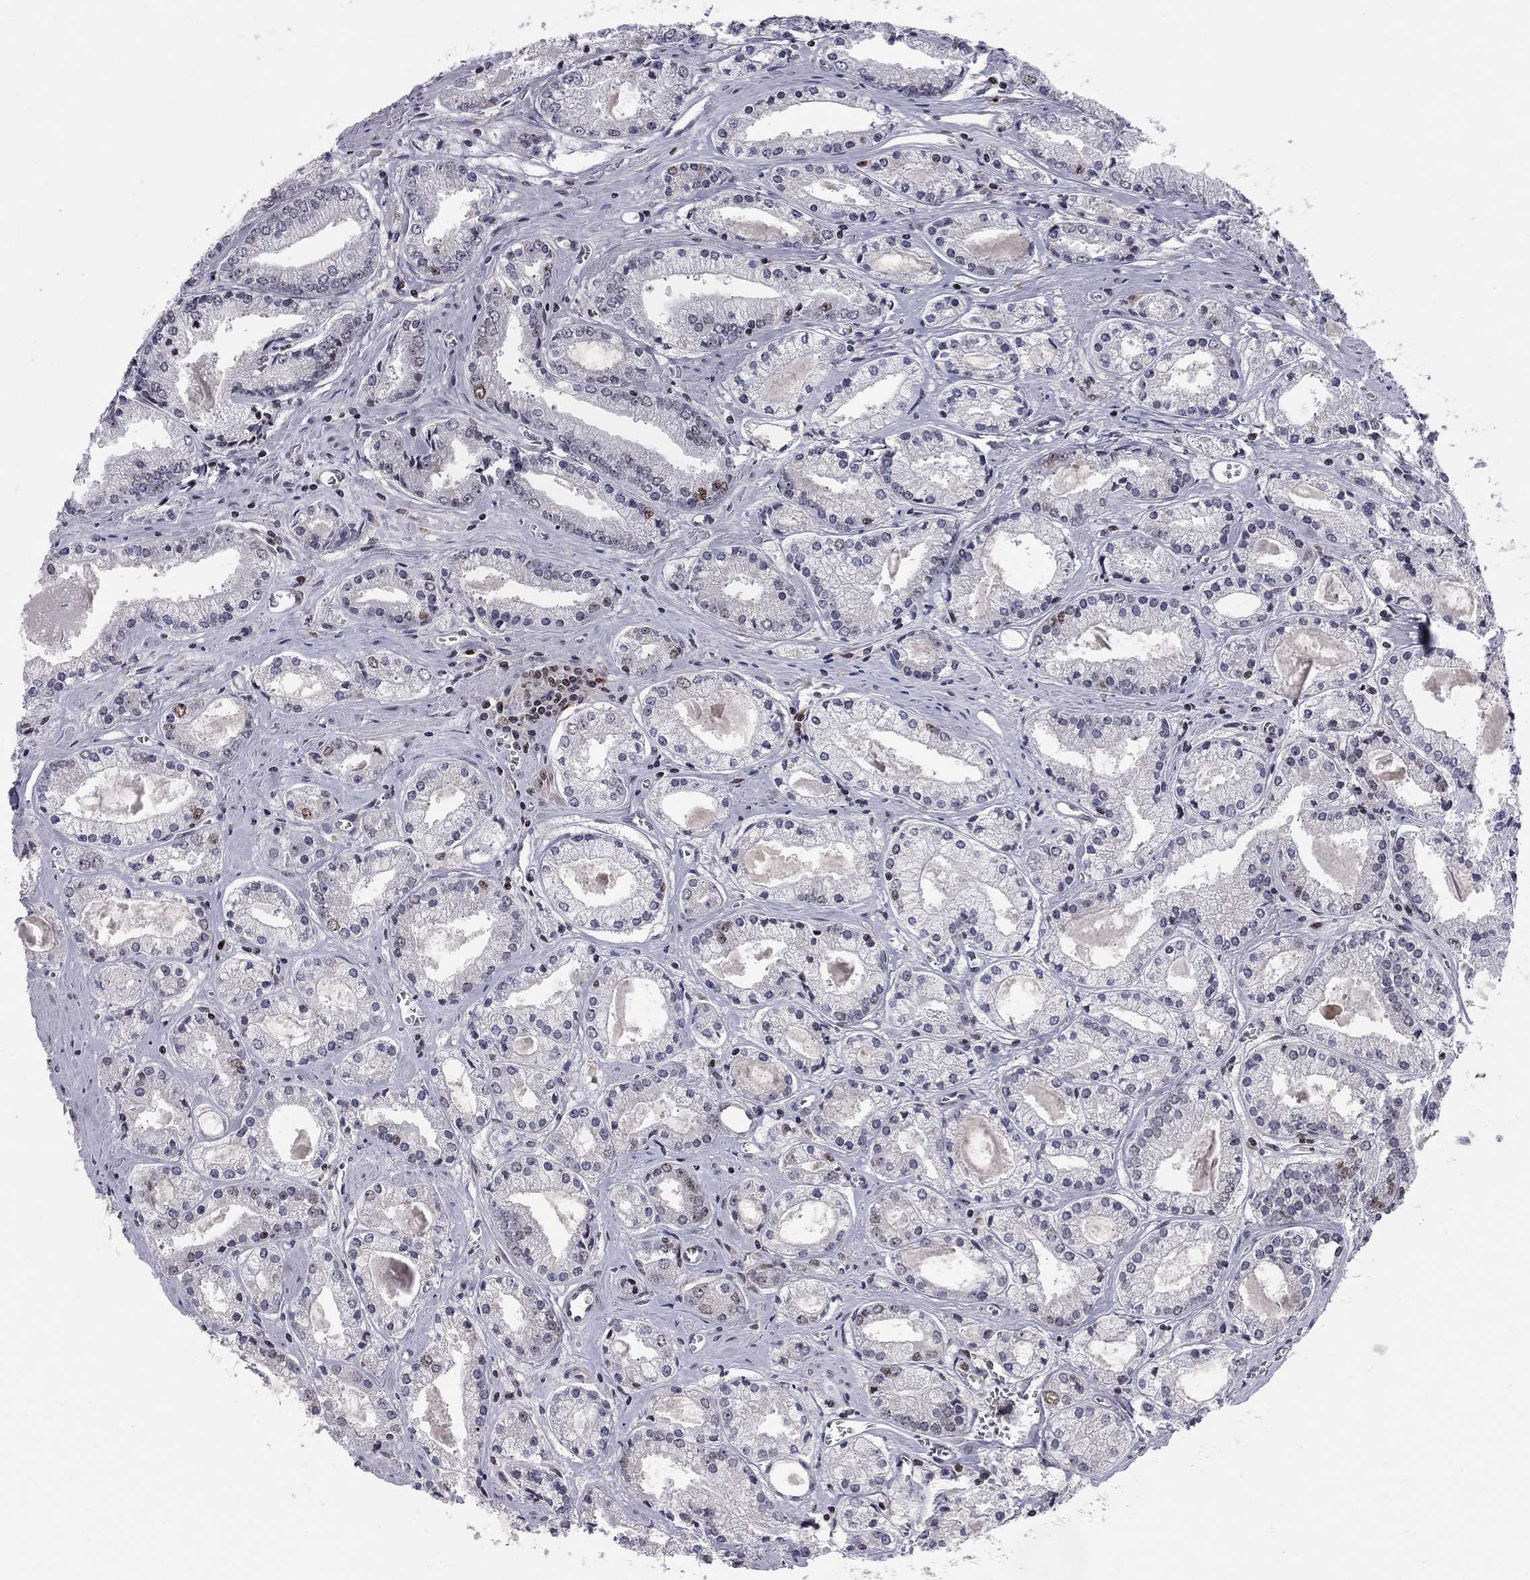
{"staining": {"intensity": "negative", "quantity": "none", "location": "none"}, "tissue": "prostate cancer", "cell_type": "Tumor cells", "image_type": "cancer", "snomed": [{"axis": "morphology", "description": "Adenocarcinoma, NOS"}, {"axis": "topography", "description": "Prostate"}], "caption": "IHC of prostate cancer (adenocarcinoma) reveals no staining in tumor cells.", "gene": "RNASEH2C", "patient": {"sex": "male", "age": 72}}